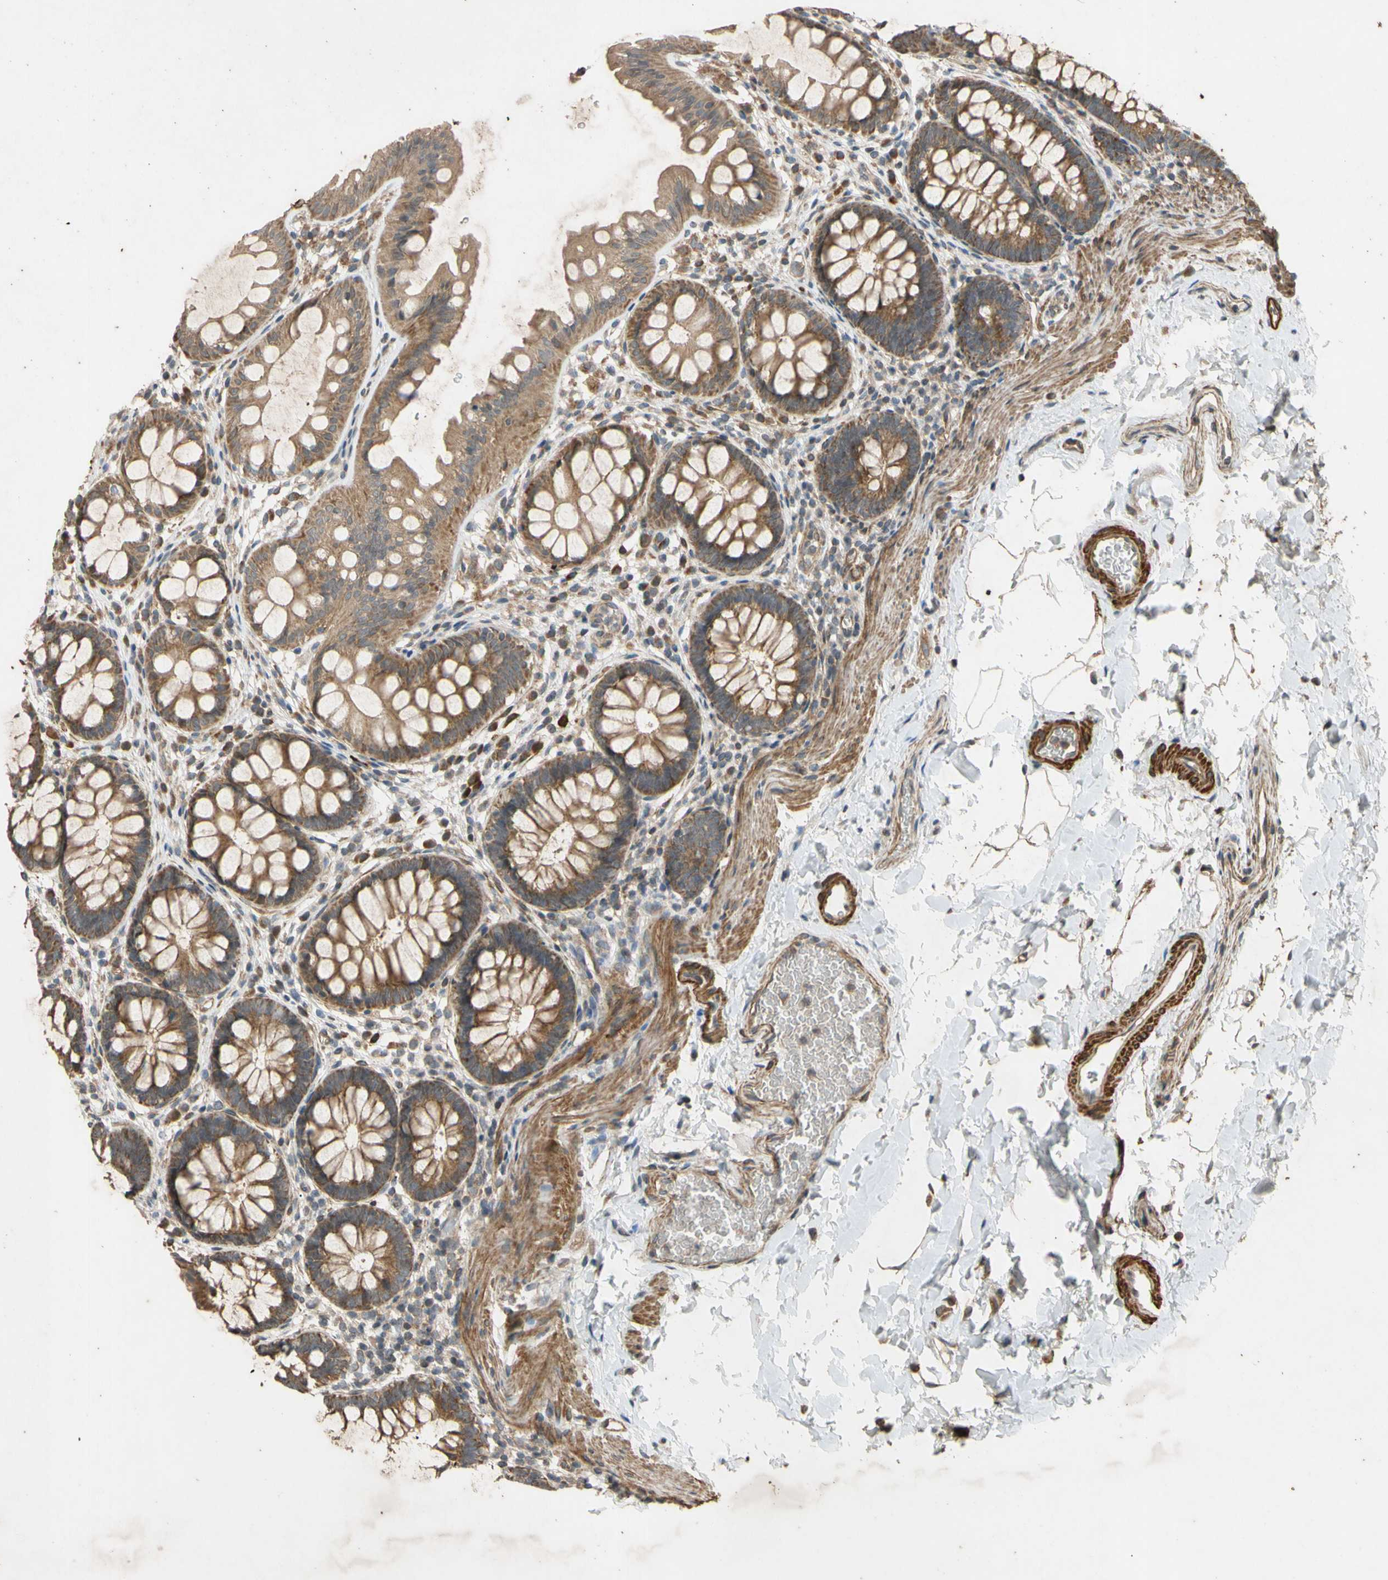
{"staining": {"intensity": "moderate", "quantity": ">75%", "location": "cytoplasmic/membranous"}, "tissue": "rectum", "cell_type": "Glandular cells", "image_type": "normal", "snomed": [{"axis": "morphology", "description": "Normal tissue, NOS"}, {"axis": "topography", "description": "Rectum"}], "caption": "Benign rectum was stained to show a protein in brown. There is medium levels of moderate cytoplasmic/membranous positivity in about >75% of glandular cells.", "gene": "PARD6A", "patient": {"sex": "female", "age": 24}}